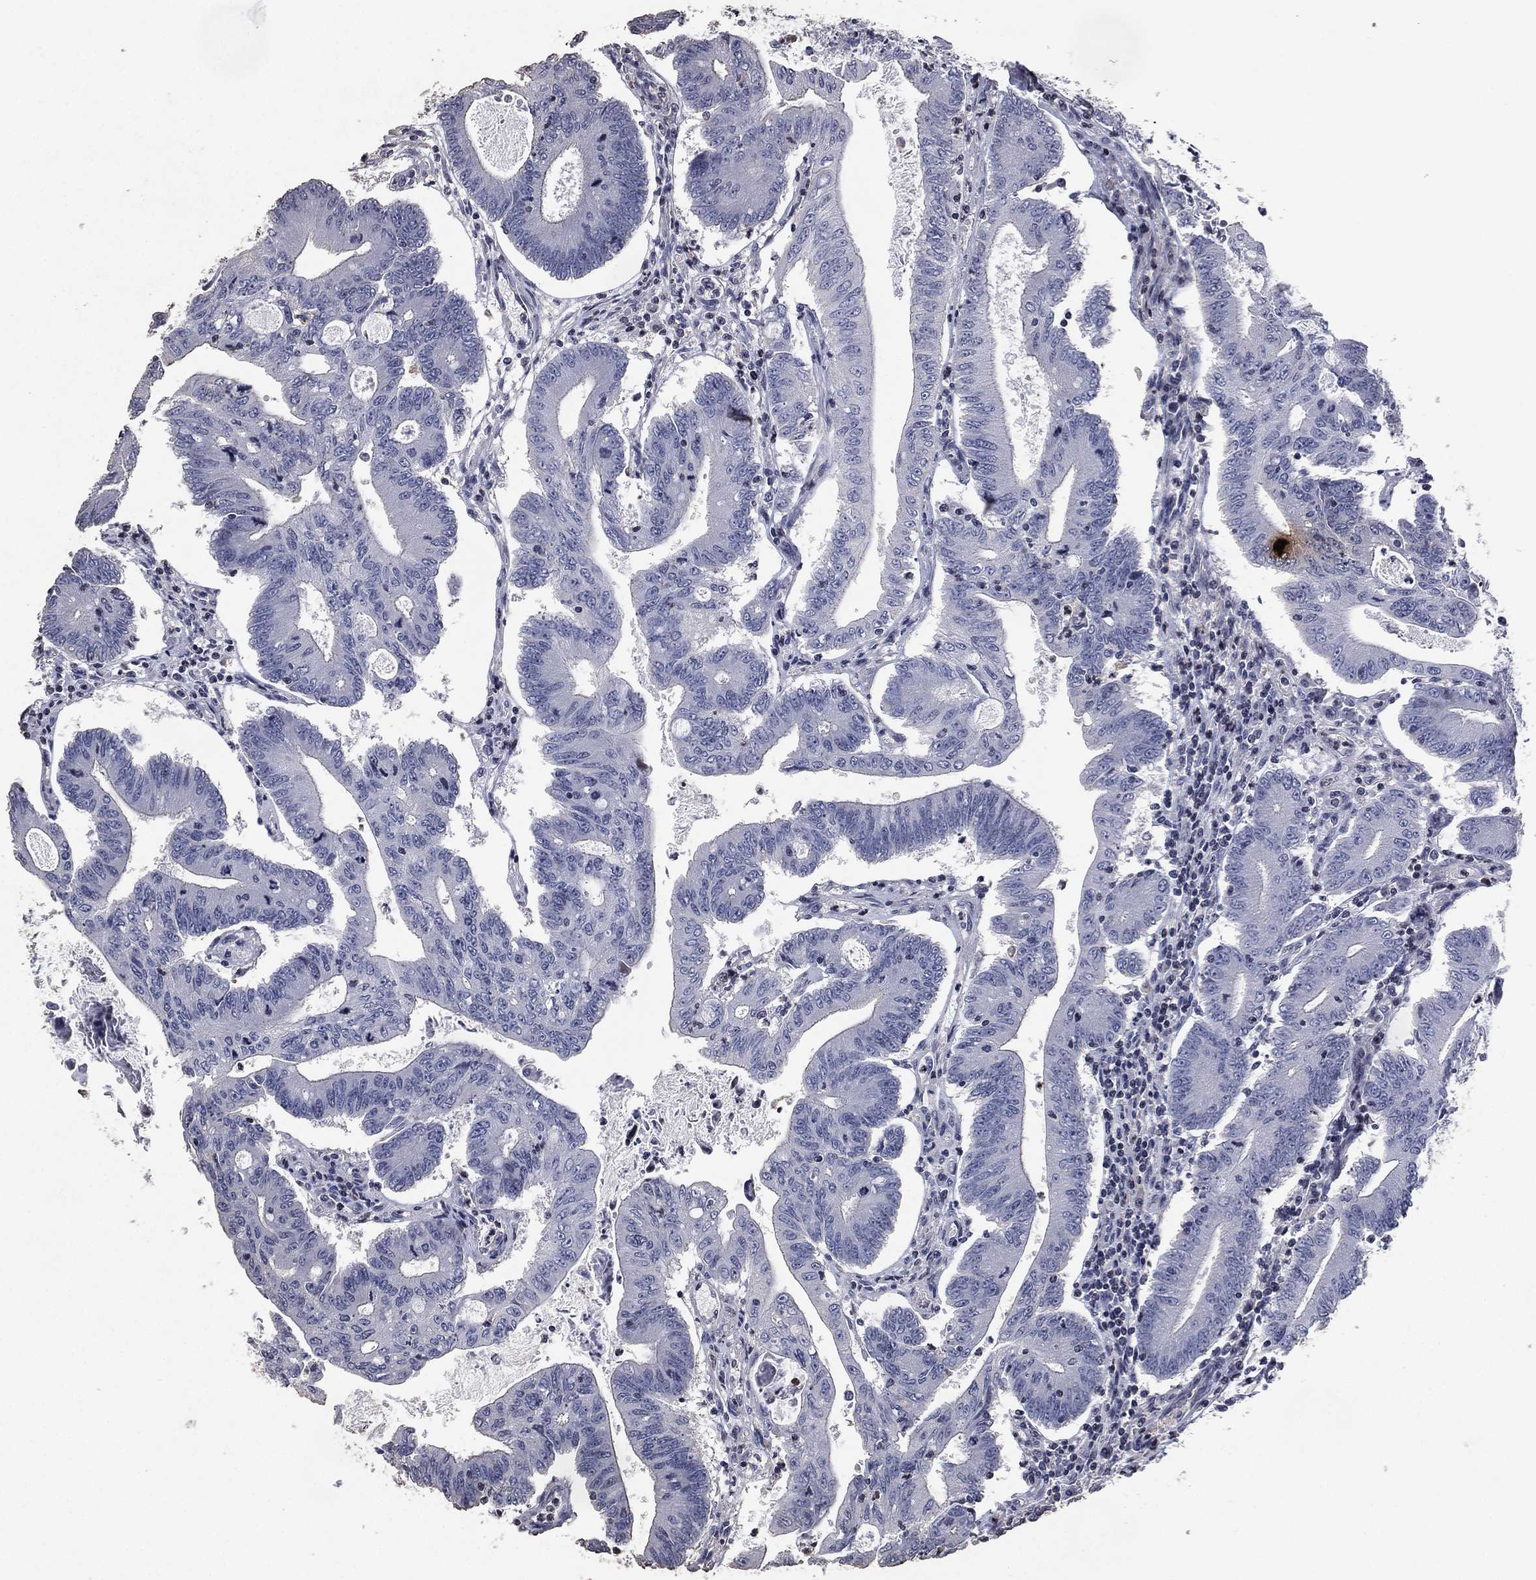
{"staining": {"intensity": "negative", "quantity": "none", "location": "none"}, "tissue": "colorectal cancer", "cell_type": "Tumor cells", "image_type": "cancer", "snomed": [{"axis": "morphology", "description": "Adenocarcinoma, NOS"}, {"axis": "topography", "description": "Colon"}], "caption": "There is no significant staining in tumor cells of colorectal cancer.", "gene": "ADPRHL1", "patient": {"sex": "female", "age": 70}}